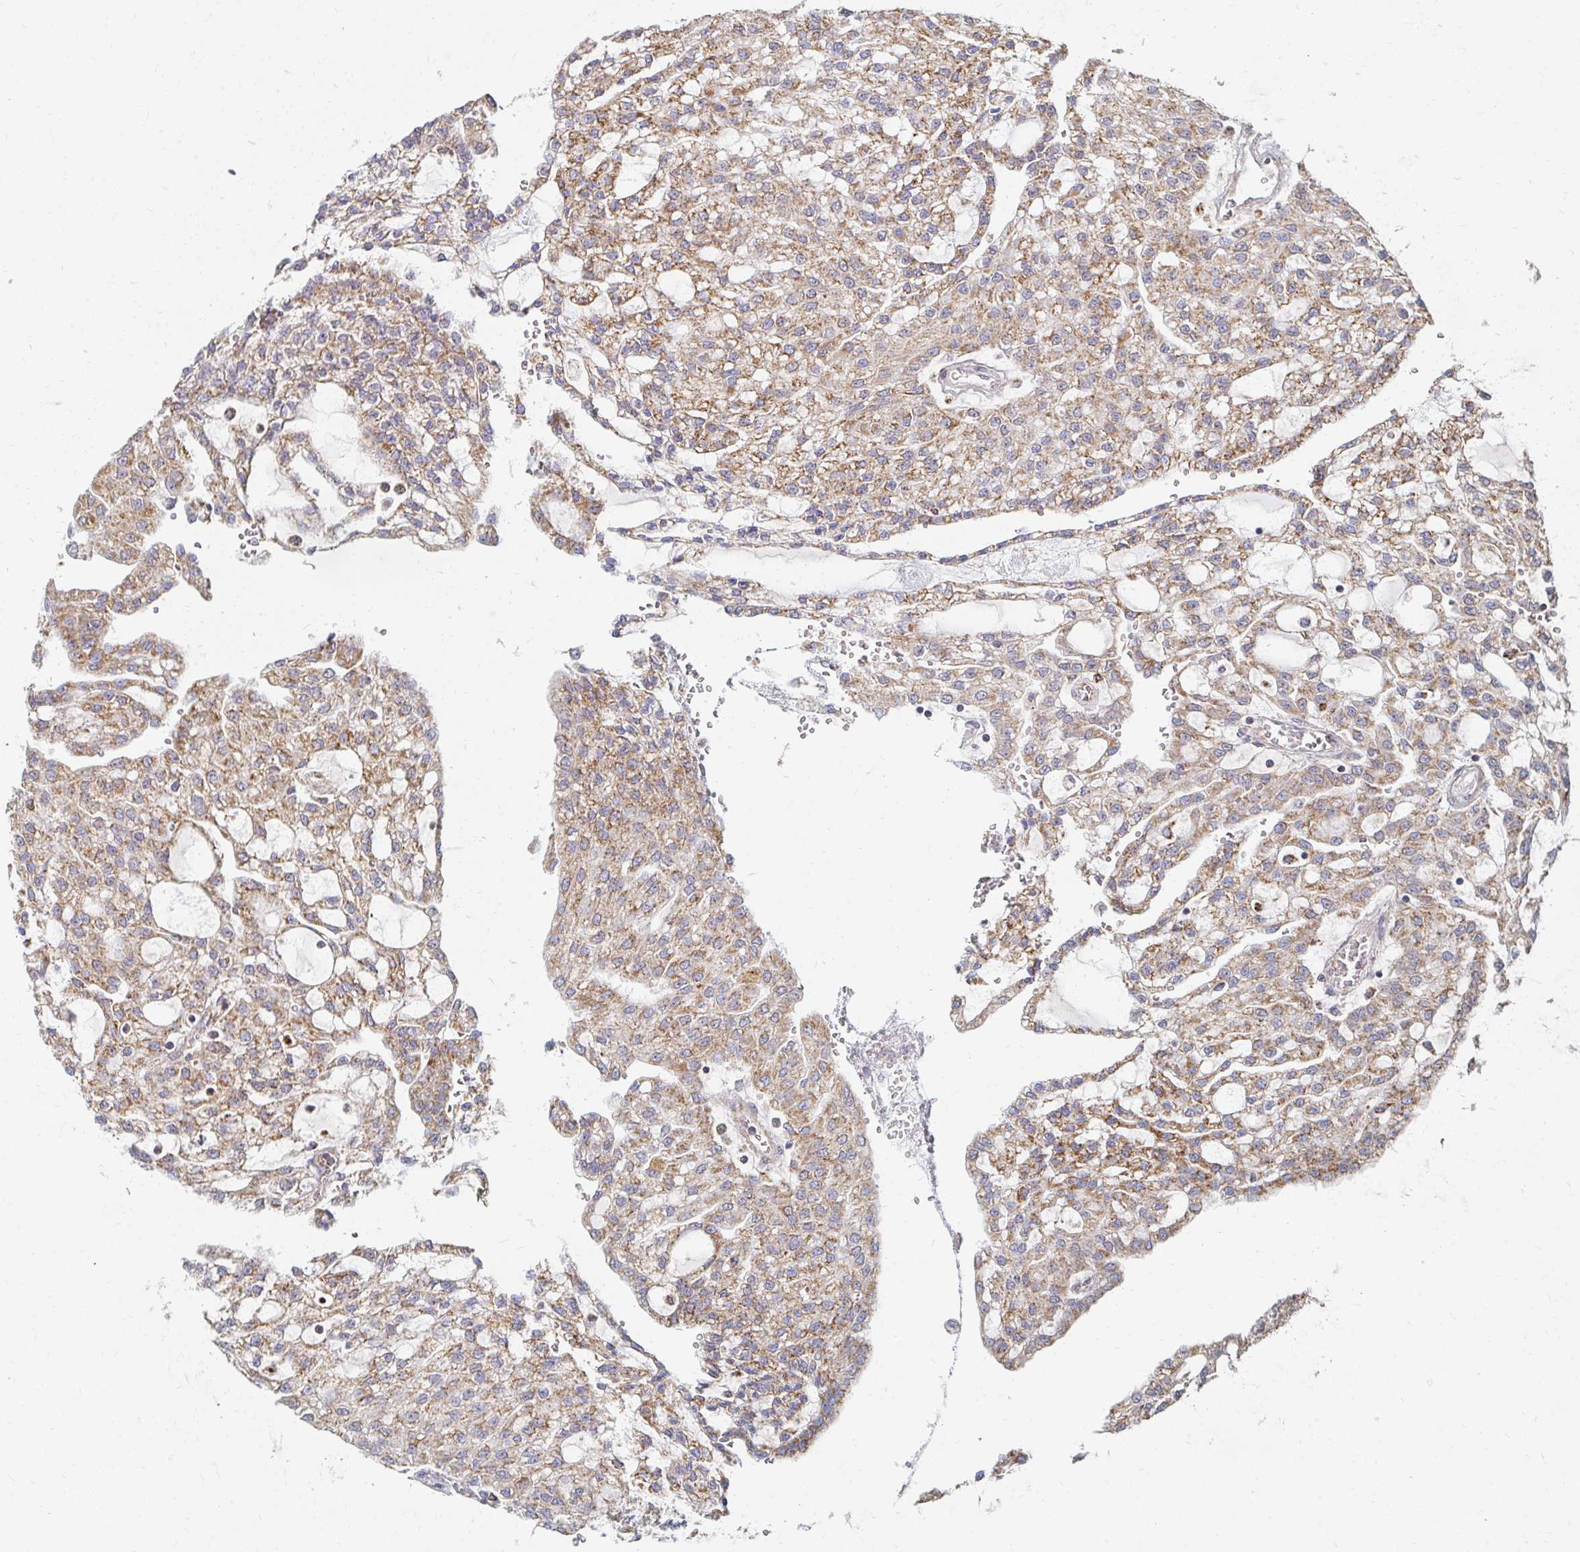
{"staining": {"intensity": "moderate", "quantity": ">75%", "location": "cytoplasmic/membranous"}, "tissue": "renal cancer", "cell_type": "Tumor cells", "image_type": "cancer", "snomed": [{"axis": "morphology", "description": "Adenocarcinoma, NOS"}, {"axis": "topography", "description": "Kidney"}], "caption": "This image displays immunohistochemistry (IHC) staining of renal cancer (adenocarcinoma), with medium moderate cytoplasmic/membranous positivity in approximately >75% of tumor cells.", "gene": "MAVS", "patient": {"sex": "male", "age": 63}}